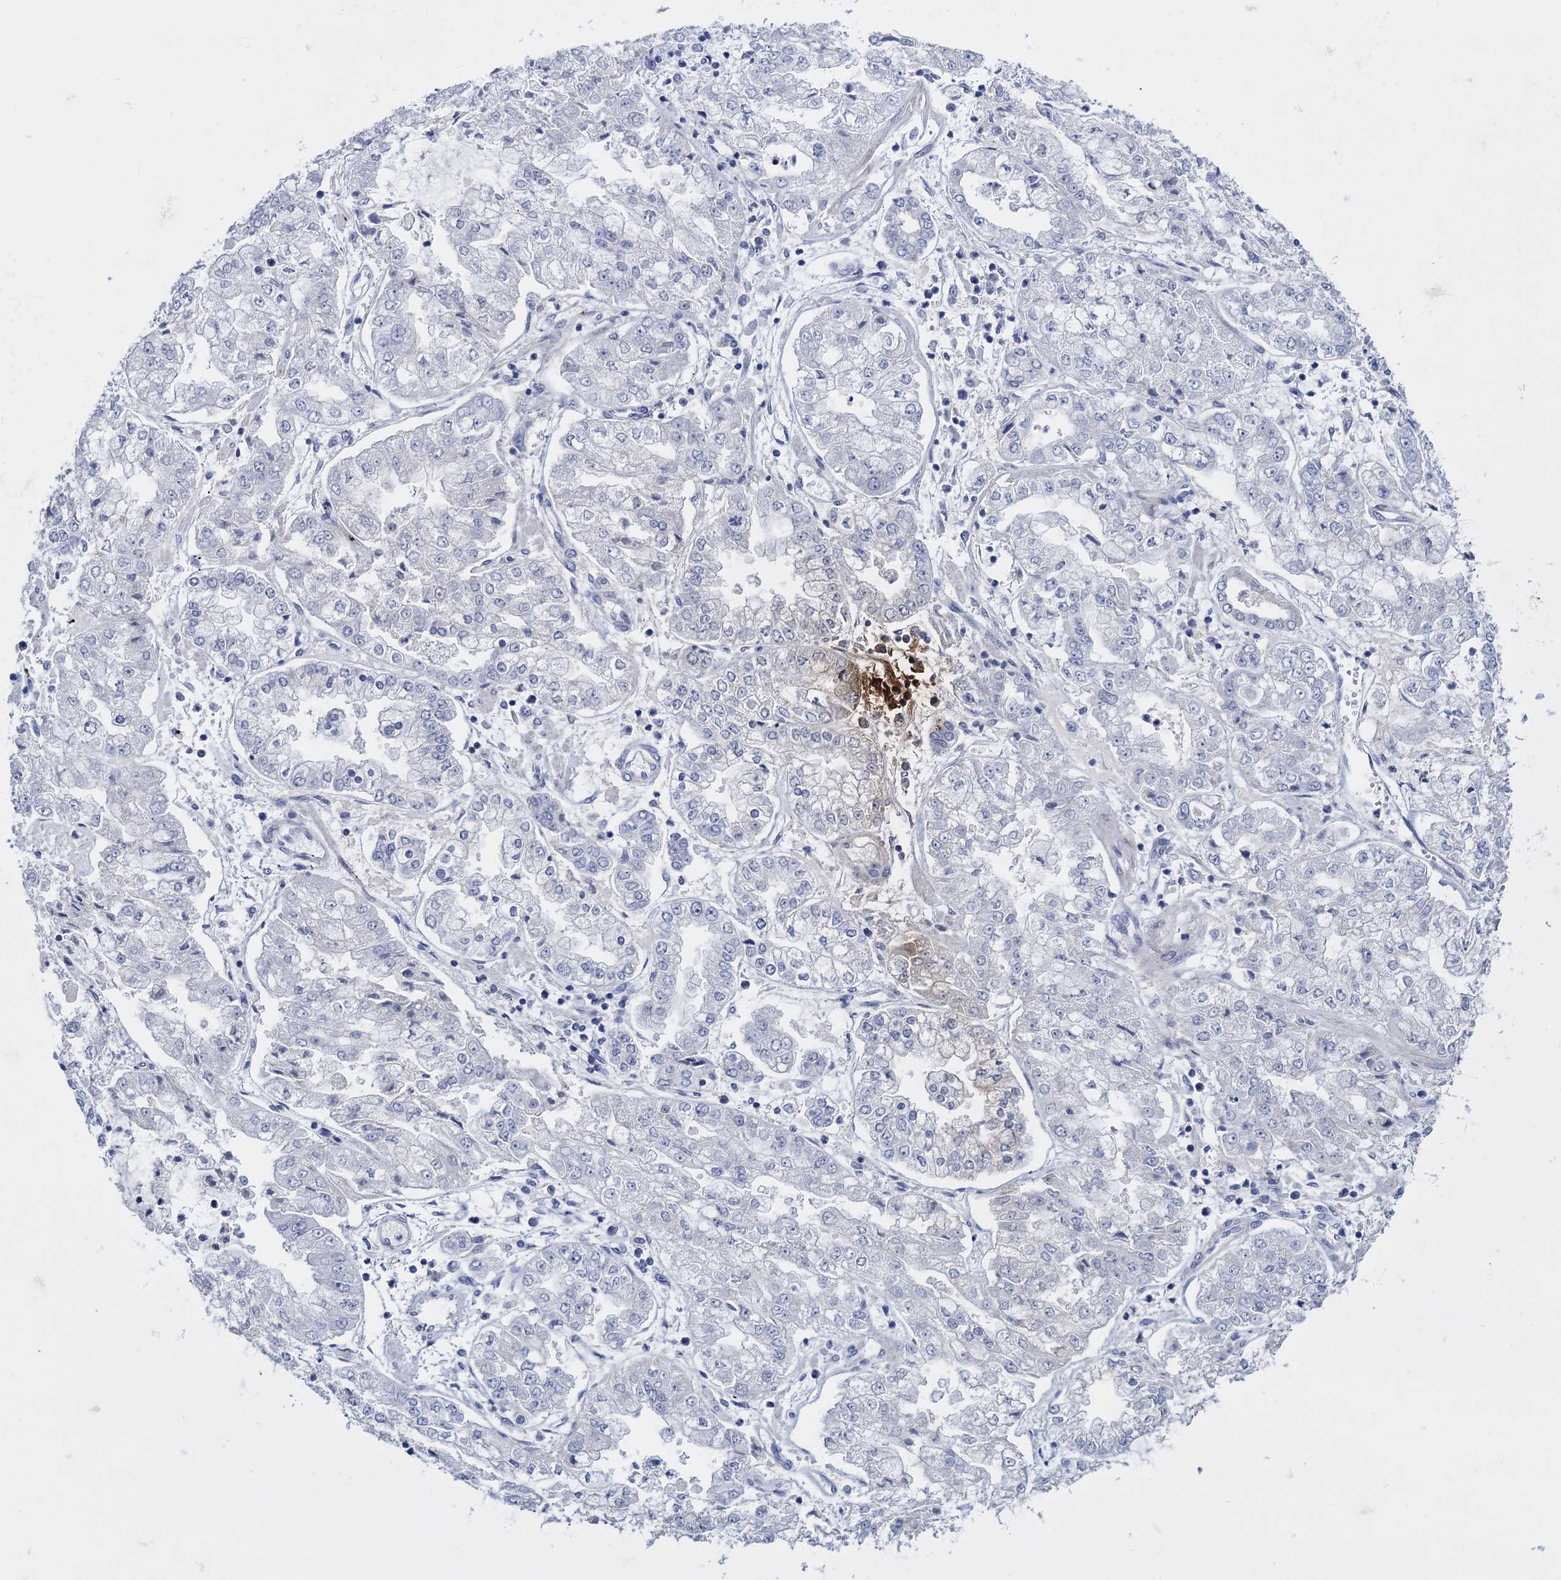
{"staining": {"intensity": "negative", "quantity": "none", "location": "none"}, "tissue": "stomach cancer", "cell_type": "Tumor cells", "image_type": "cancer", "snomed": [{"axis": "morphology", "description": "Adenocarcinoma, NOS"}, {"axis": "topography", "description": "Stomach"}], "caption": "There is no significant positivity in tumor cells of stomach adenocarcinoma. (Stains: DAB (3,3'-diaminobenzidine) immunohistochemistry (IHC) with hematoxylin counter stain, Microscopy: brightfield microscopy at high magnification).", "gene": "SFN", "patient": {"sex": "male", "age": 76}}